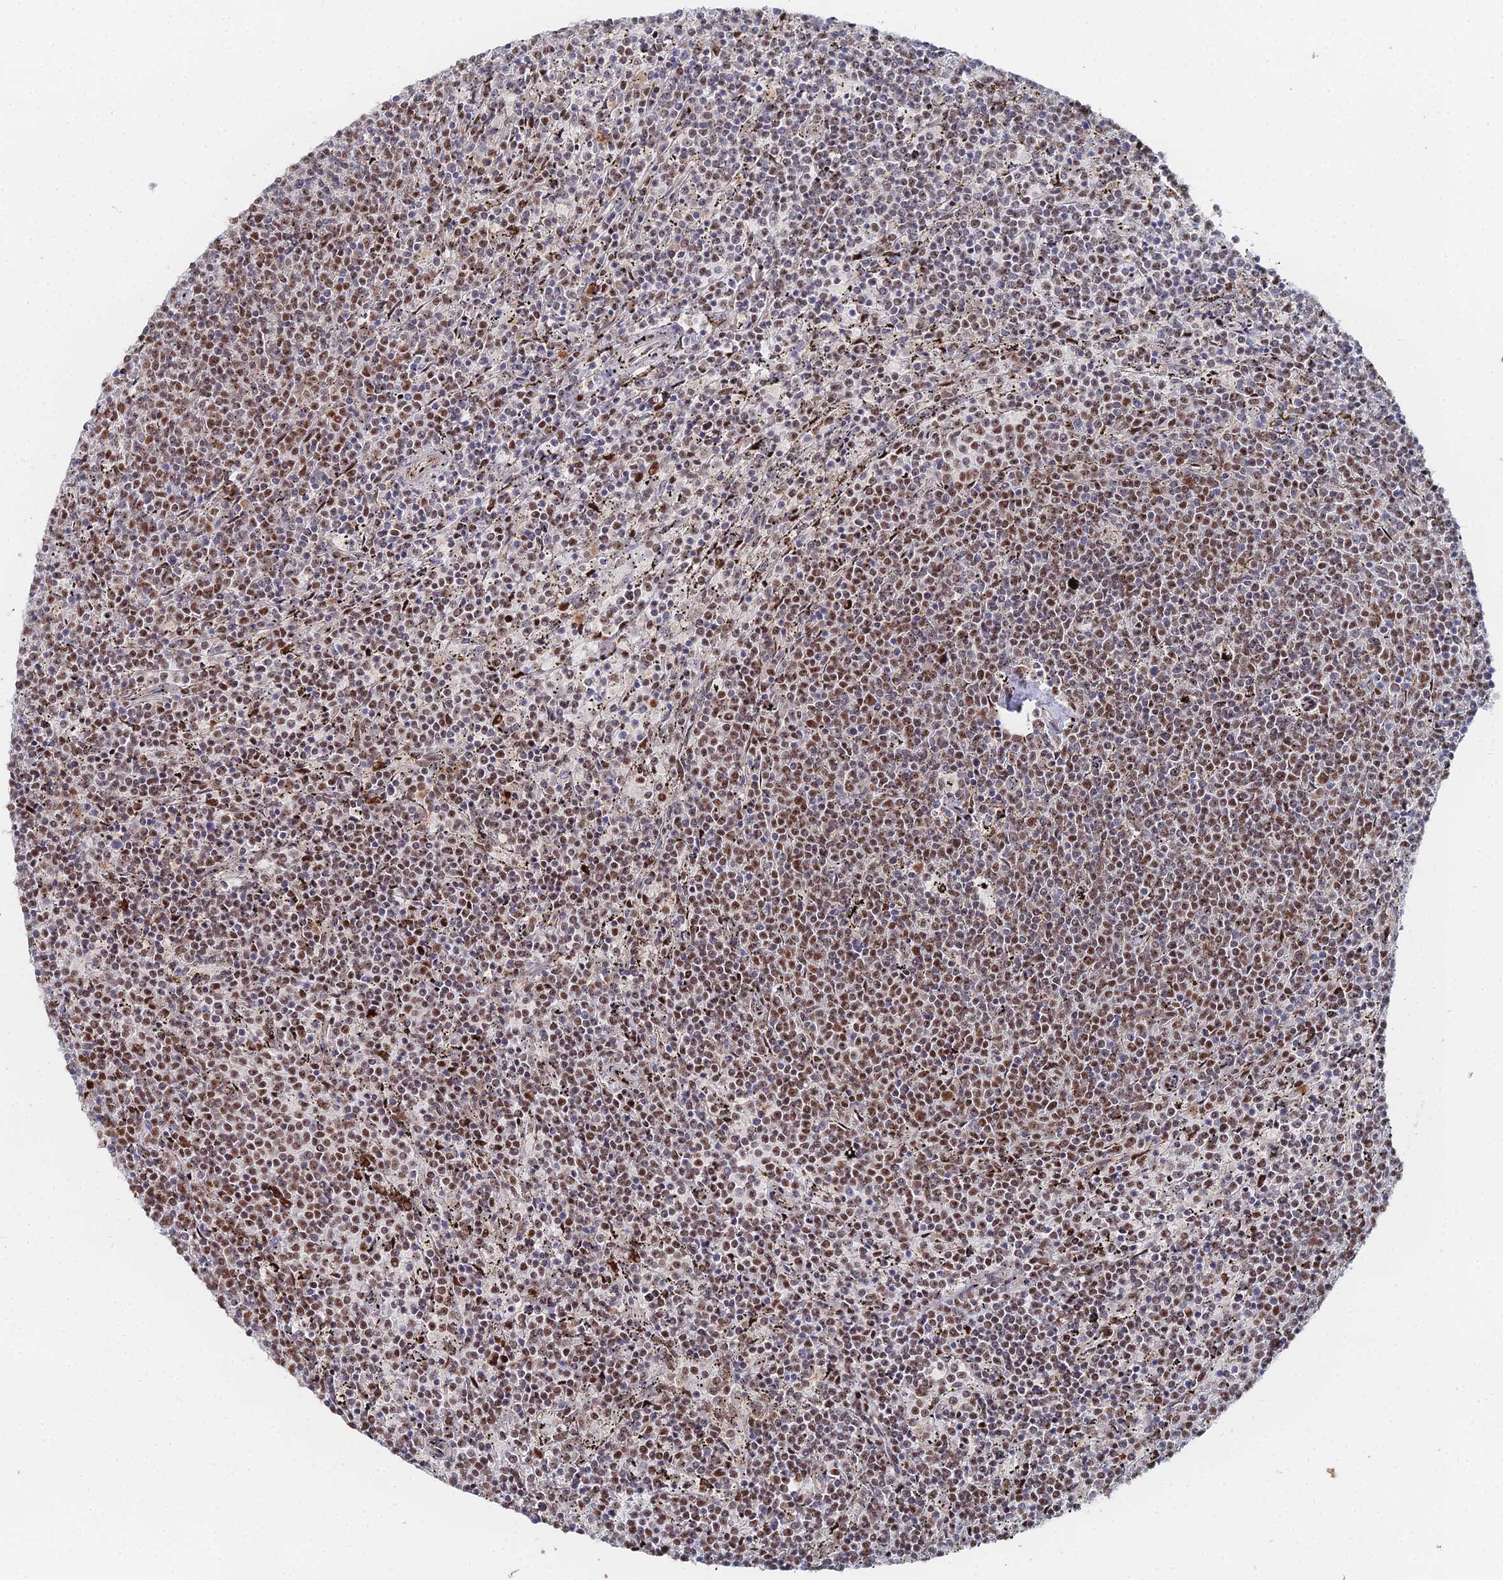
{"staining": {"intensity": "moderate", "quantity": "25%-75%", "location": "nuclear"}, "tissue": "lymphoma", "cell_type": "Tumor cells", "image_type": "cancer", "snomed": [{"axis": "morphology", "description": "Malignant lymphoma, non-Hodgkin's type, Low grade"}, {"axis": "topography", "description": "Spleen"}], "caption": "Protein staining of lymphoma tissue demonstrates moderate nuclear staining in about 25%-75% of tumor cells. (Stains: DAB in brown, nuclei in blue, Microscopy: brightfield microscopy at high magnification).", "gene": "GSC2", "patient": {"sex": "female", "age": 50}}